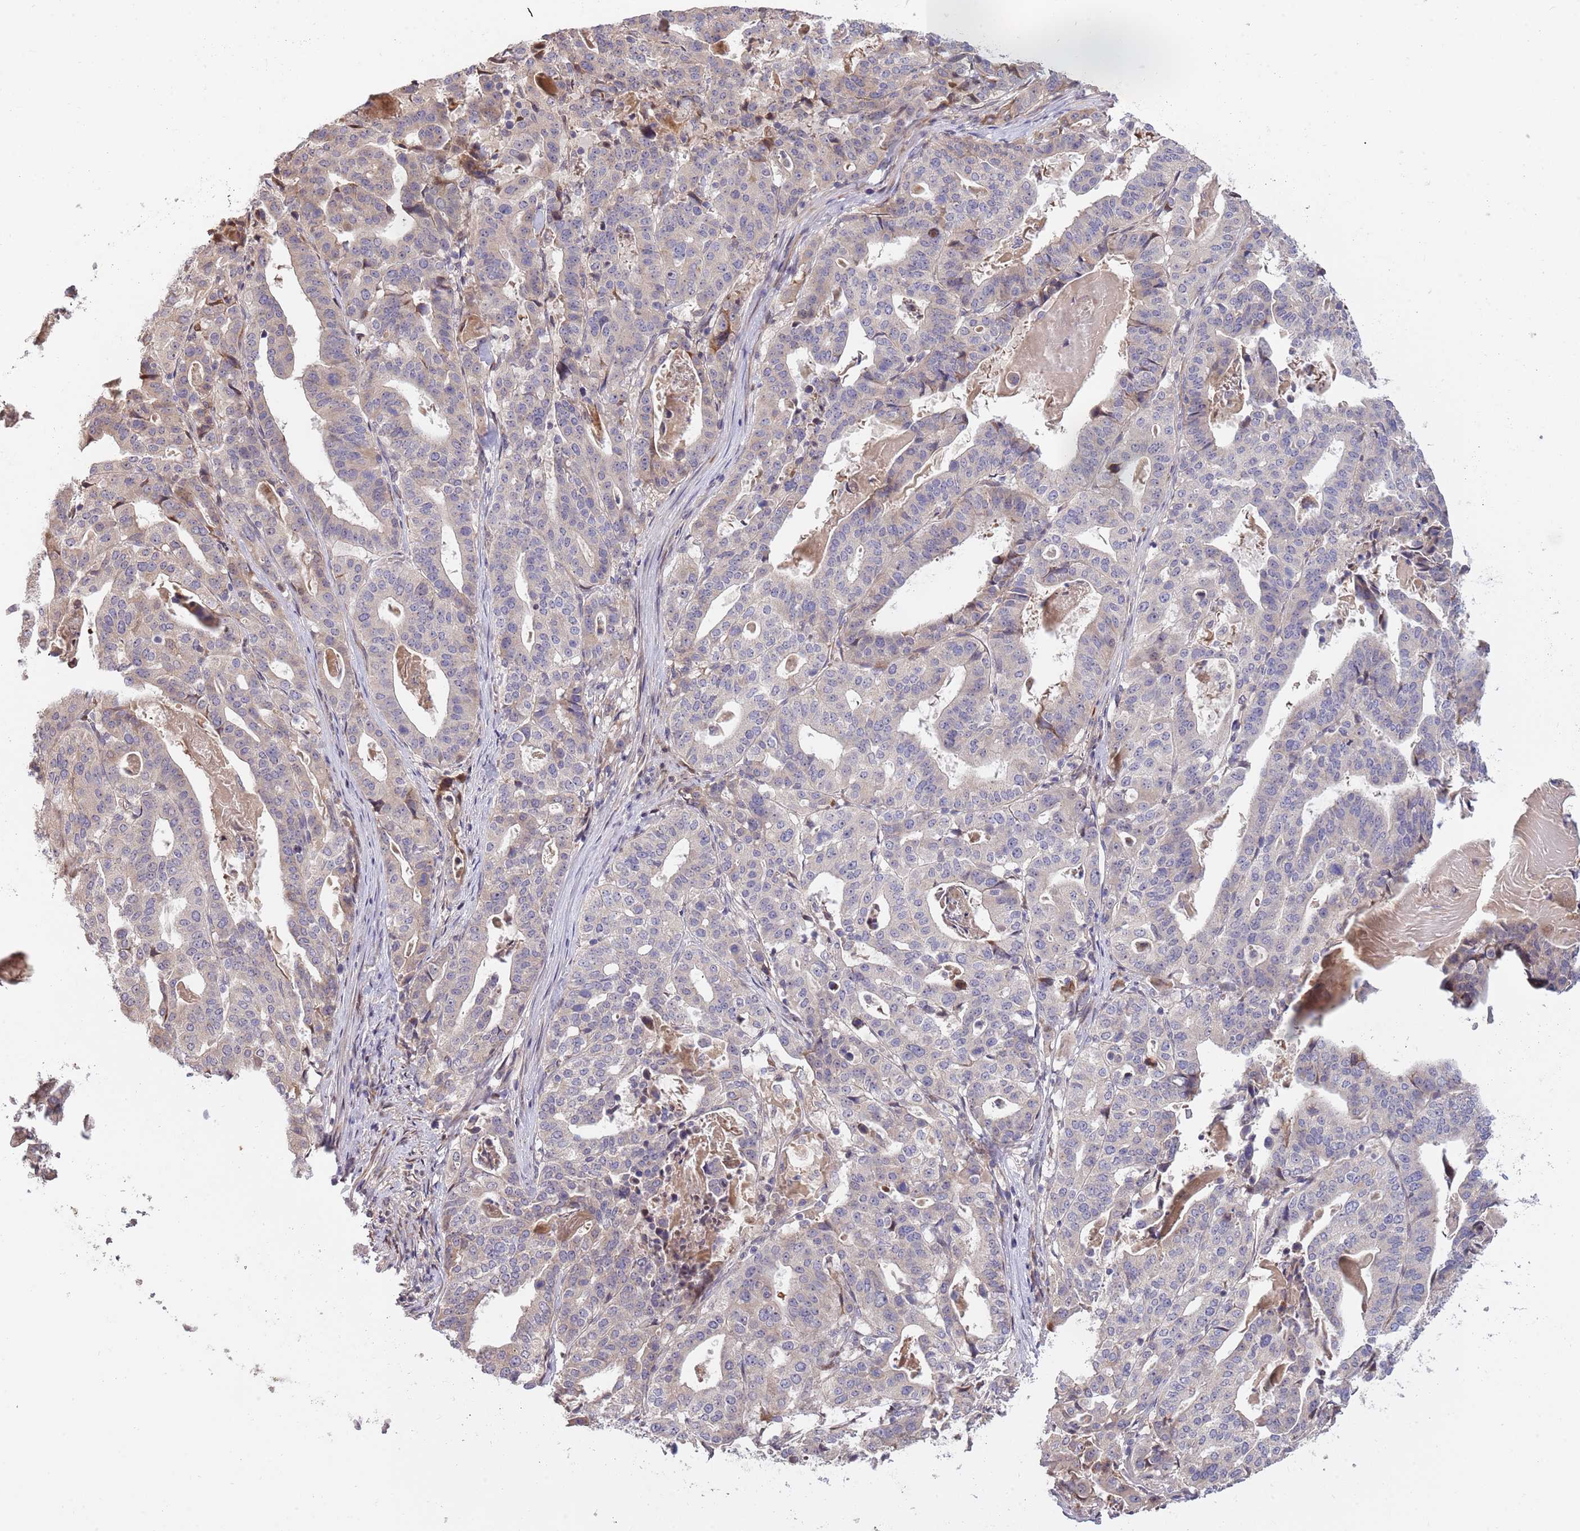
{"staining": {"intensity": "negative", "quantity": "none", "location": "none"}, "tissue": "stomach cancer", "cell_type": "Tumor cells", "image_type": "cancer", "snomed": [{"axis": "morphology", "description": "Adenocarcinoma, NOS"}, {"axis": "topography", "description": "Stomach"}], "caption": "Image shows no protein expression in tumor cells of stomach cancer tissue.", "gene": "SYNDIG1L", "patient": {"sex": "male", "age": 48}}